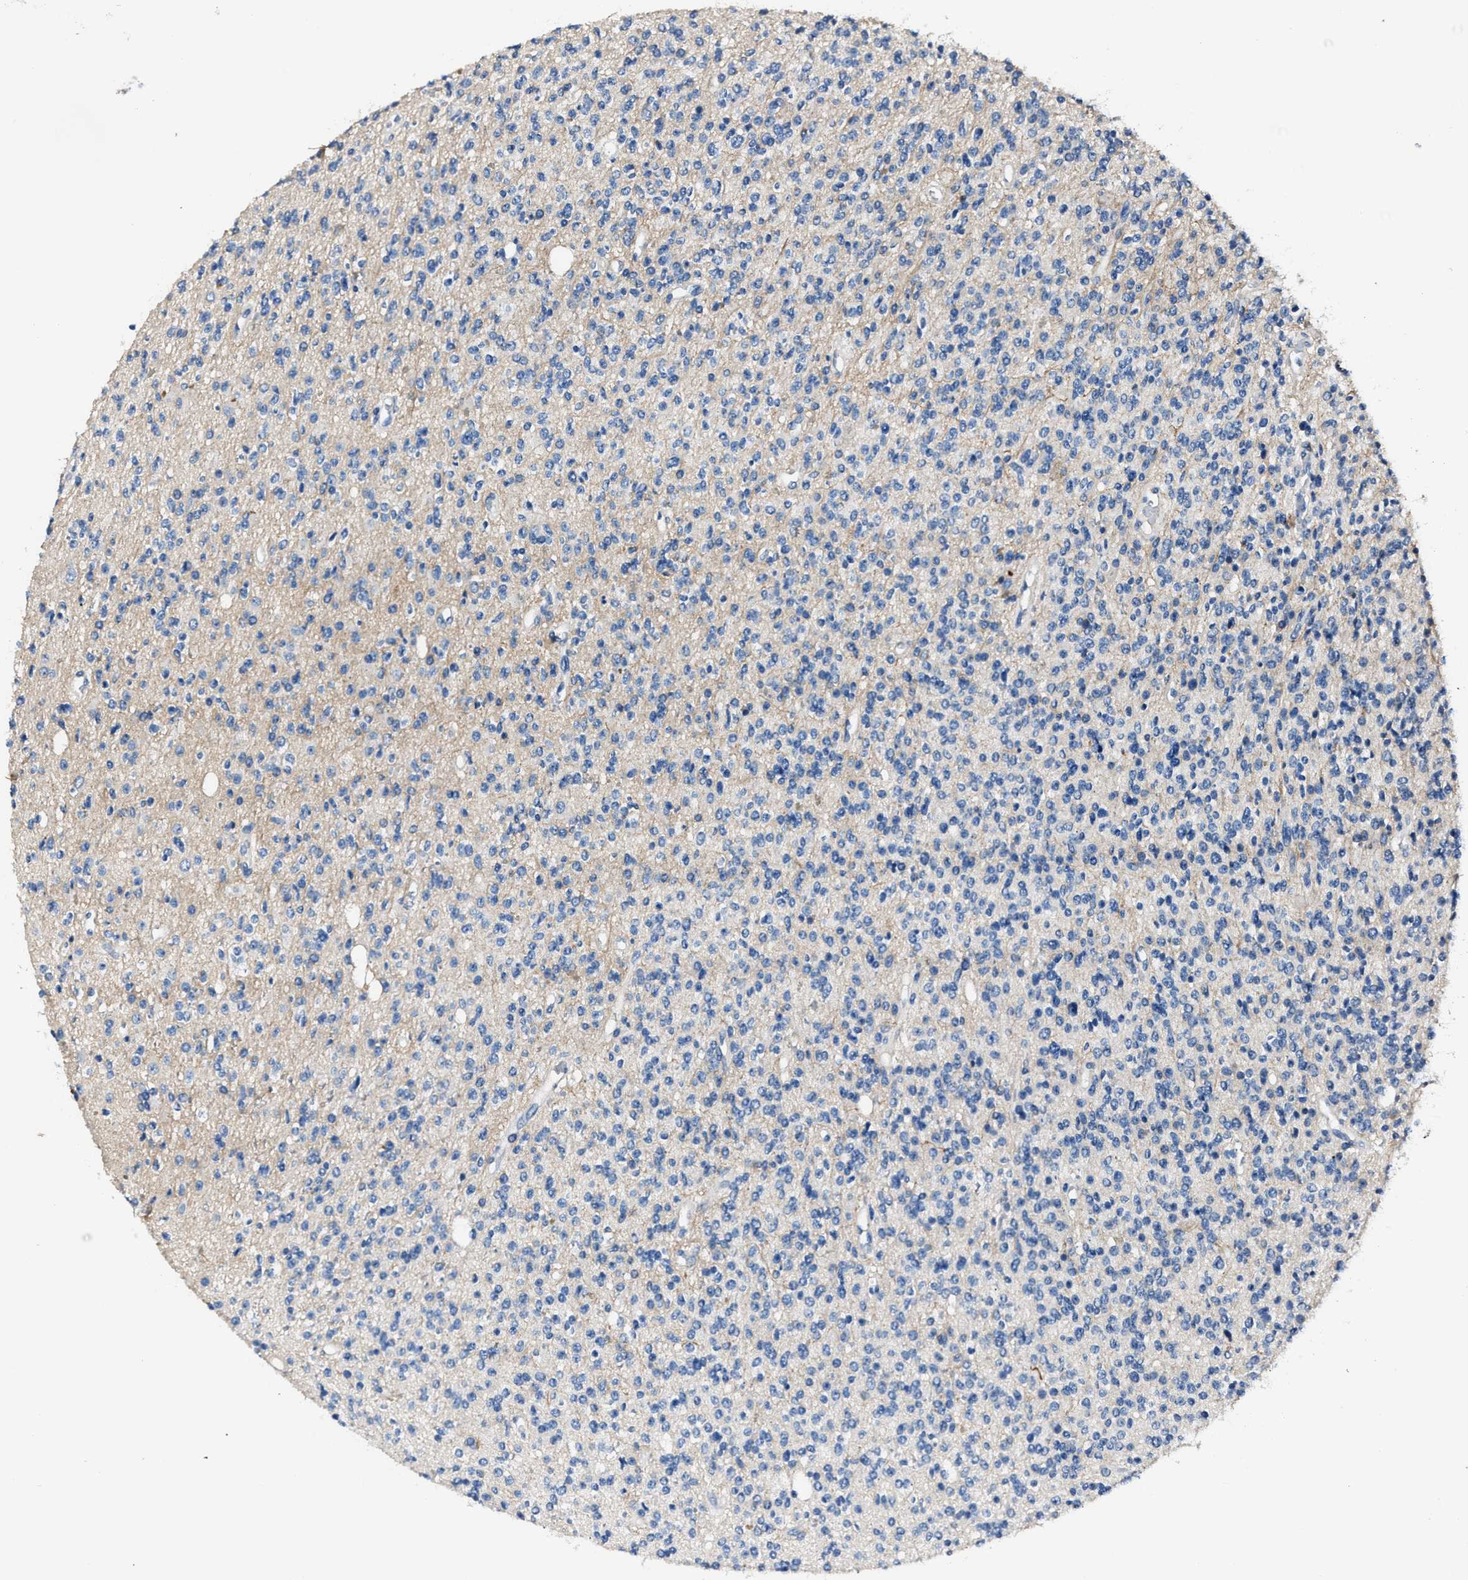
{"staining": {"intensity": "negative", "quantity": "none", "location": "none"}, "tissue": "glioma", "cell_type": "Tumor cells", "image_type": "cancer", "snomed": [{"axis": "morphology", "description": "Glioma, malignant, High grade"}, {"axis": "topography", "description": "Brain"}], "caption": "A micrograph of malignant glioma (high-grade) stained for a protein exhibits no brown staining in tumor cells. (Immunohistochemistry, brightfield microscopy, high magnification).", "gene": "DNAJC24", "patient": {"sex": "male", "age": 34}}